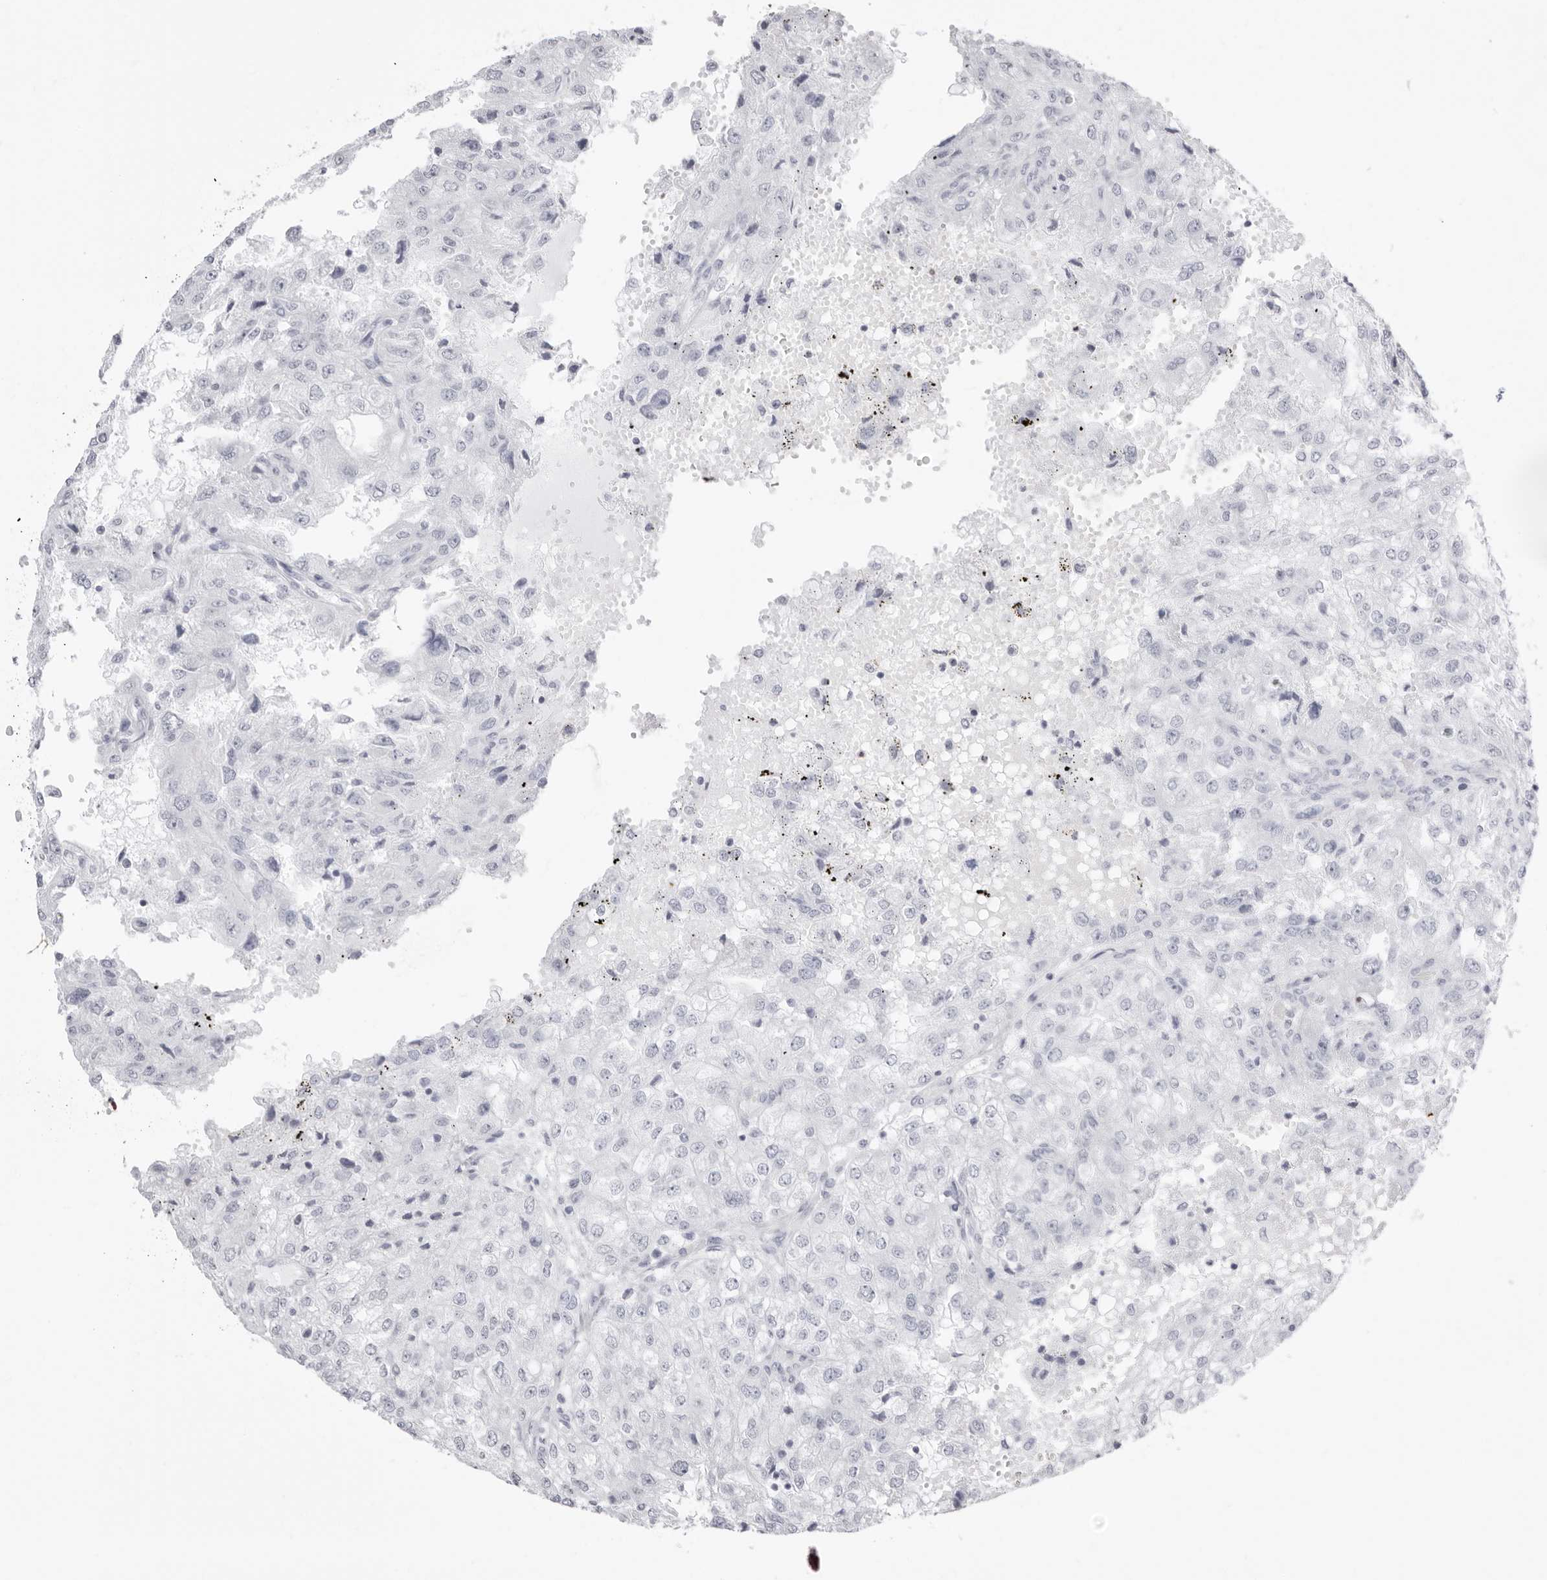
{"staining": {"intensity": "negative", "quantity": "none", "location": "none"}, "tissue": "renal cancer", "cell_type": "Tumor cells", "image_type": "cancer", "snomed": [{"axis": "morphology", "description": "Adenocarcinoma, NOS"}, {"axis": "topography", "description": "Kidney"}], "caption": "Immunohistochemical staining of renal cancer displays no significant expression in tumor cells.", "gene": "PPP2R5C", "patient": {"sex": "female", "age": 54}}